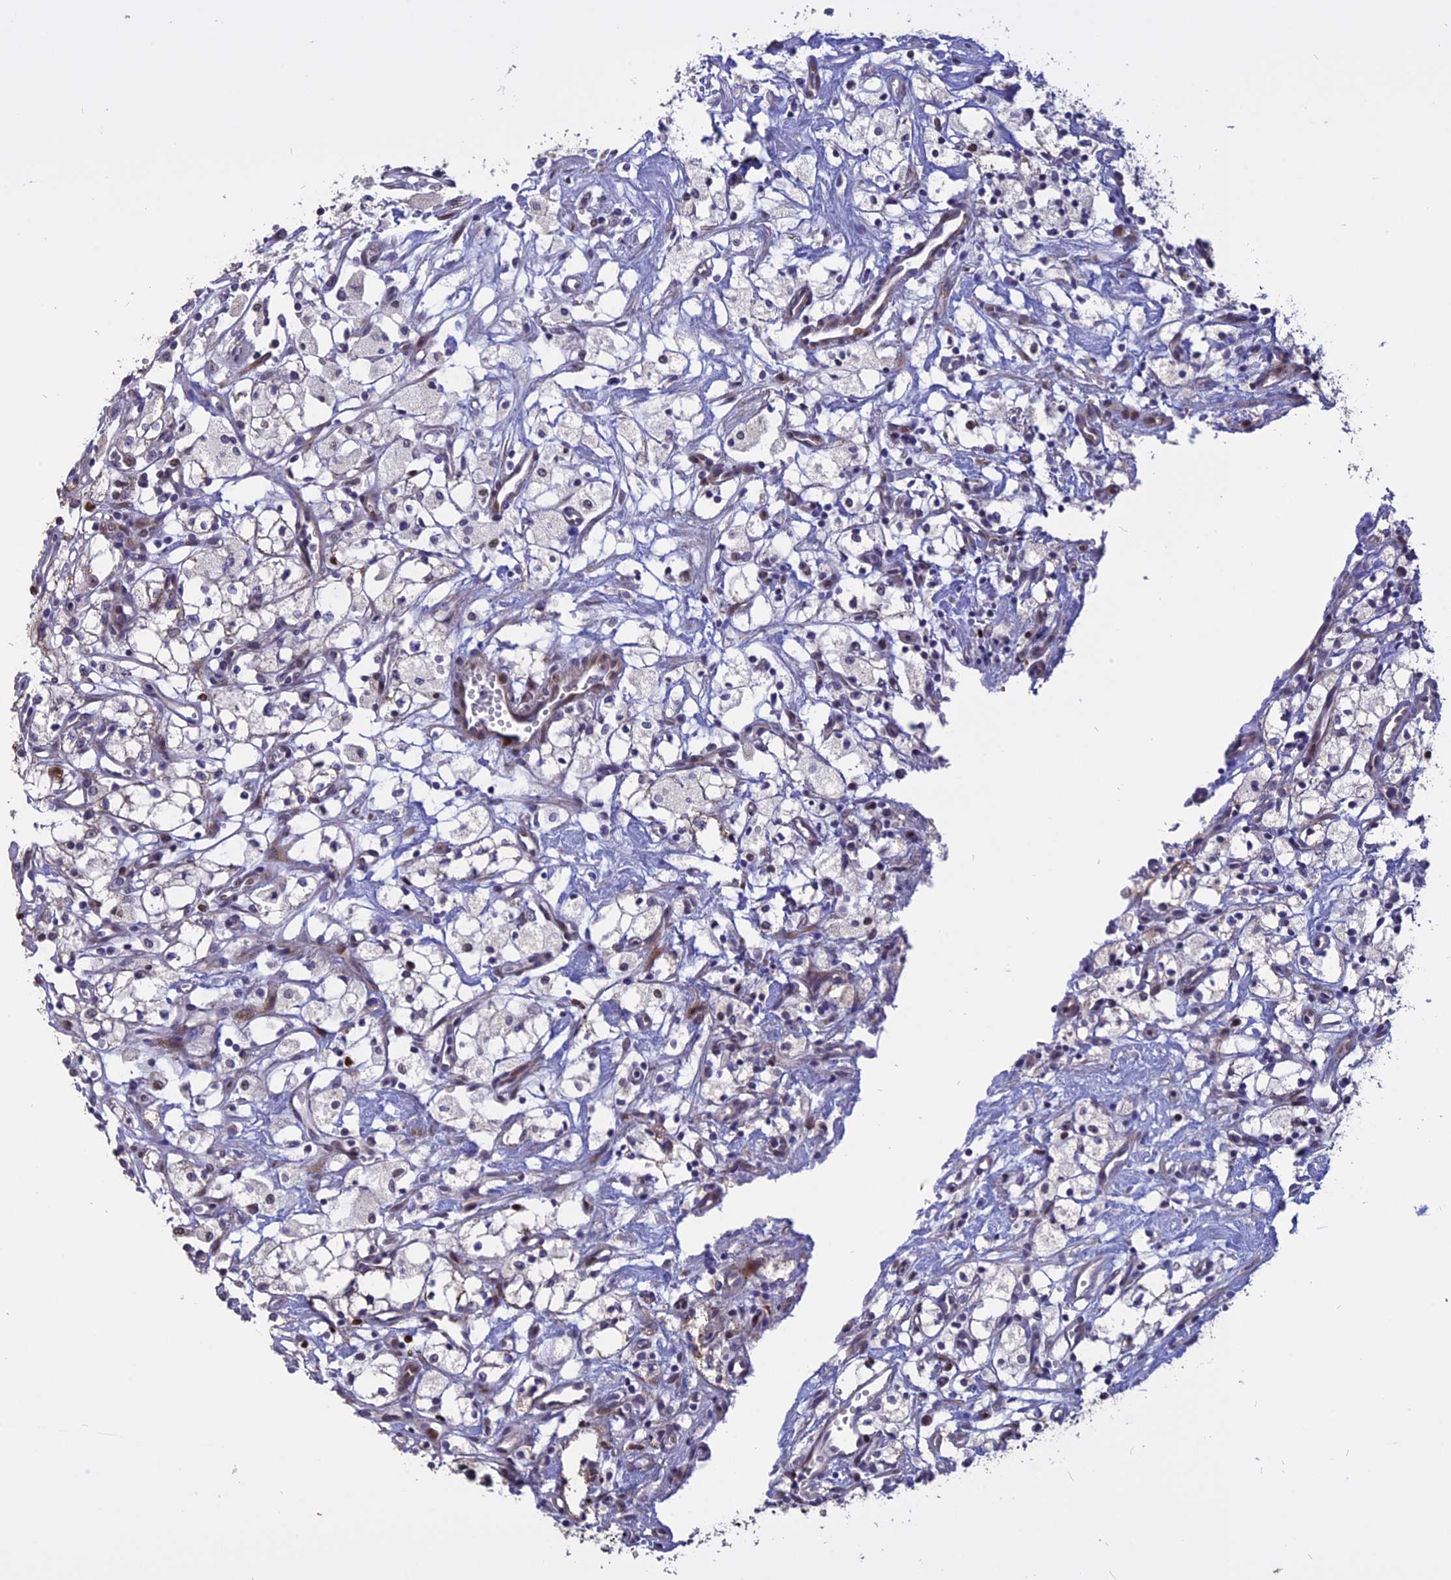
{"staining": {"intensity": "negative", "quantity": "none", "location": "none"}, "tissue": "renal cancer", "cell_type": "Tumor cells", "image_type": "cancer", "snomed": [{"axis": "morphology", "description": "Adenocarcinoma, NOS"}, {"axis": "topography", "description": "Kidney"}], "caption": "Renal cancer (adenocarcinoma) was stained to show a protein in brown. There is no significant expression in tumor cells.", "gene": "TMEM263", "patient": {"sex": "male", "age": 59}}